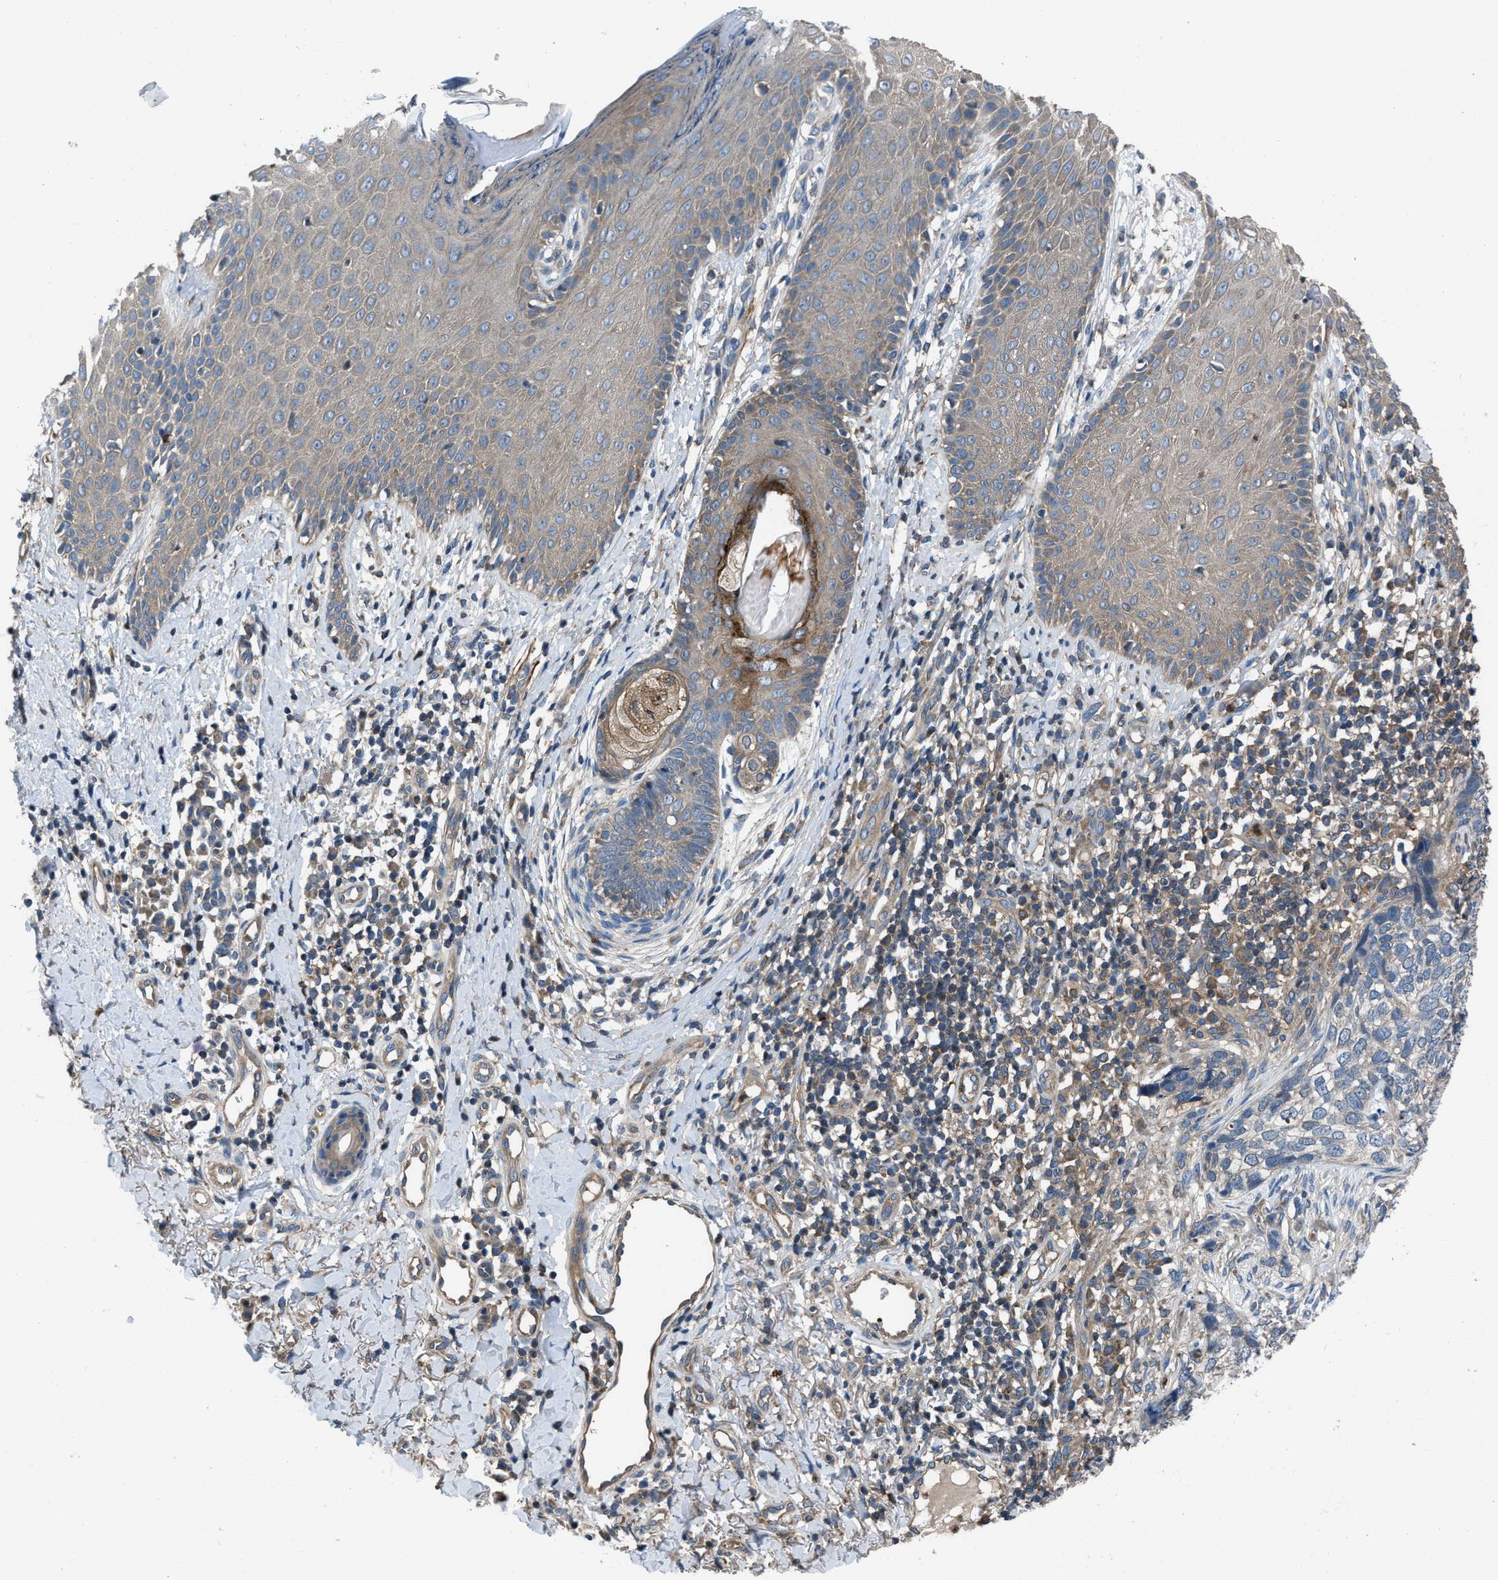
{"staining": {"intensity": "weak", "quantity": "<25%", "location": "cytoplasmic/membranous"}, "tissue": "skin cancer", "cell_type": "Tumor cells", "image_type": "cancer", "snomed": [{"axis": "morphology", "description": "Basal cell carcinoma"}, {"axis": "topography", "description": "Skin"}], "caption": "Tumor cells show no significant staining in skin cancer.", "gene": "USP25", "patient": {"sex": "female", "age": 64}}